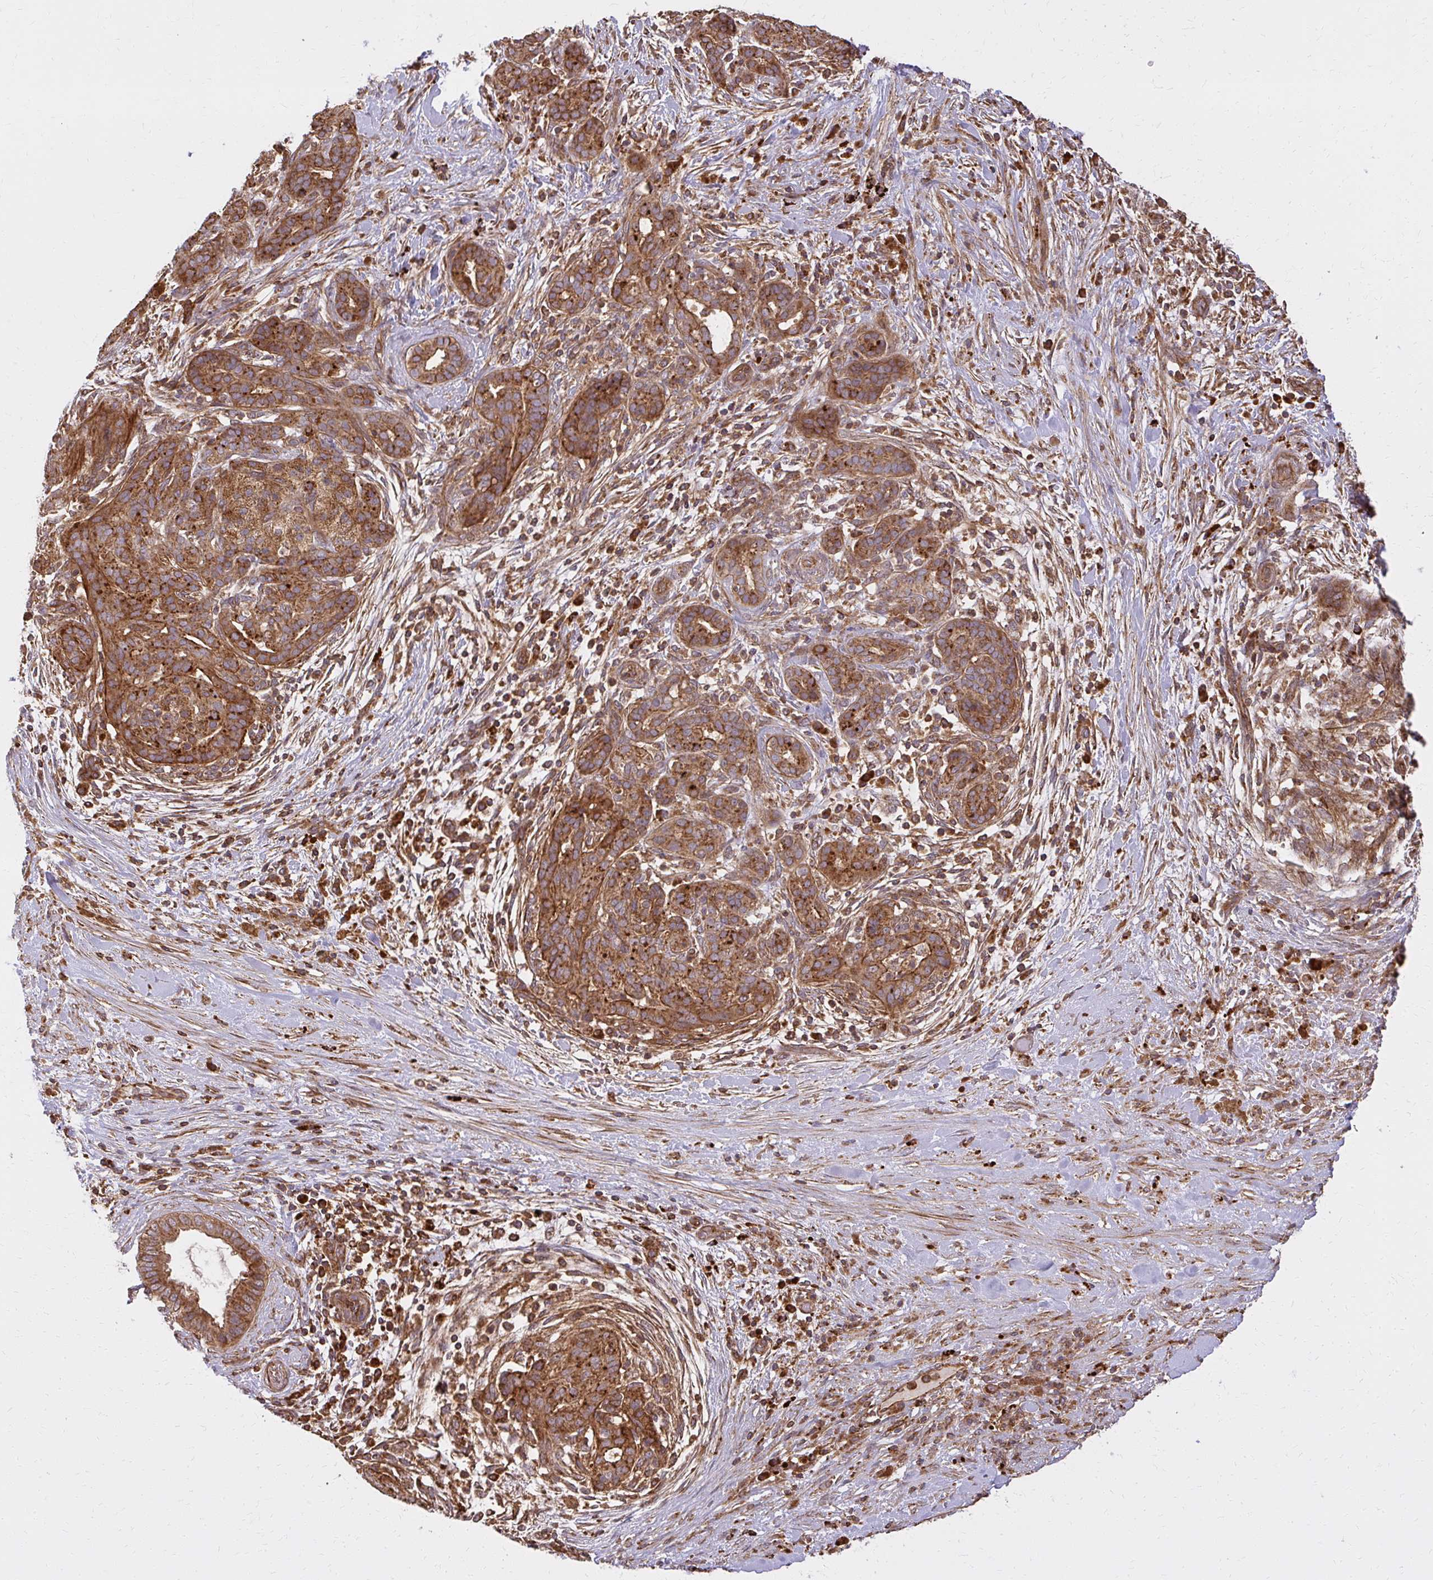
{"staining": {"intensity": "strong", "quantity": ">75%", "location": "cytoplasmic/membranous"}, "tissue": "pancreatic cancer", "cell_type": "Tumor cells", "image_type": "cancer", "snomed": [{"axis": "morphology", "description": "Adenocarcinoma, NOS"}, {"axis": "topography", "description": "Pancreas"}], "caption": "The image shows staining of adenocarcinoma (pancreatic), revealing strong cytoplasmic/membranous protein staining (brown color) within tumor cells. The staining was performed using DAB (3,3'-diaminobenzidine), with brown indicating positive protein expression. Nuclei are stained blue with hematoxylin.", "gene": "GNS", "patient": {"sex": "male", "age": 44}}